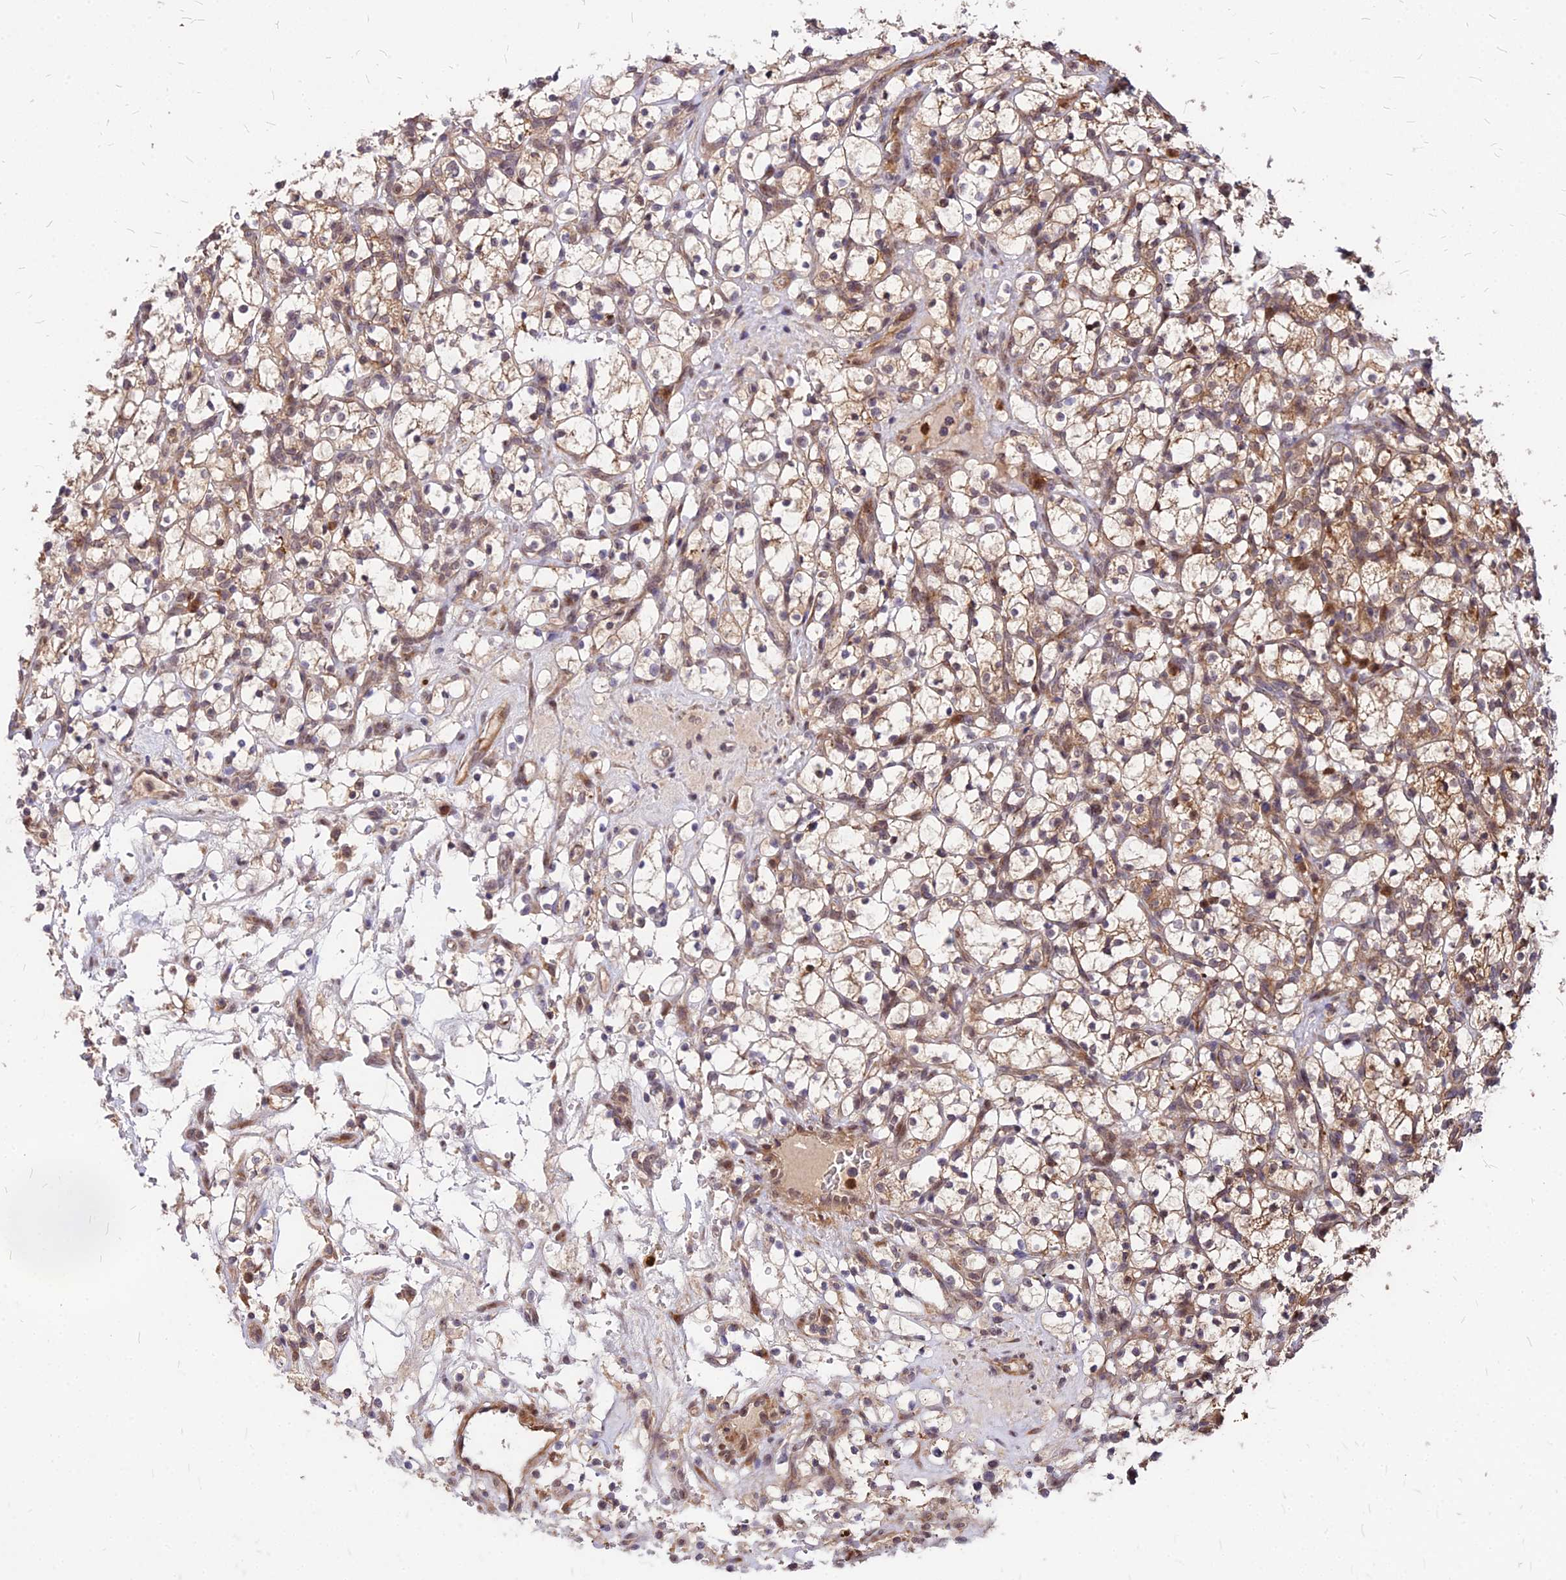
{"staining": {"intensity": "moderate", "quantity": ">75%", "location": "cytoplasmic/membranous"}, "tissue": "renal cancer", "cell_type": "Tumor cells", "image_type": "cancer", "snomed": [{"axis": "morphology", "description": "Adenocarcinoma, NOS"}, {"axis": "topography", "description": "Kidney"}], "caption": "This micrograph shows immunohistochemistry staining of renal adenocarcinoma, with medium moderate cytoplasmic/membranous staining in approximately >75% of tumor cells.", "gene": "APBA3", "patient": {"sex": "female", "age": 69}}